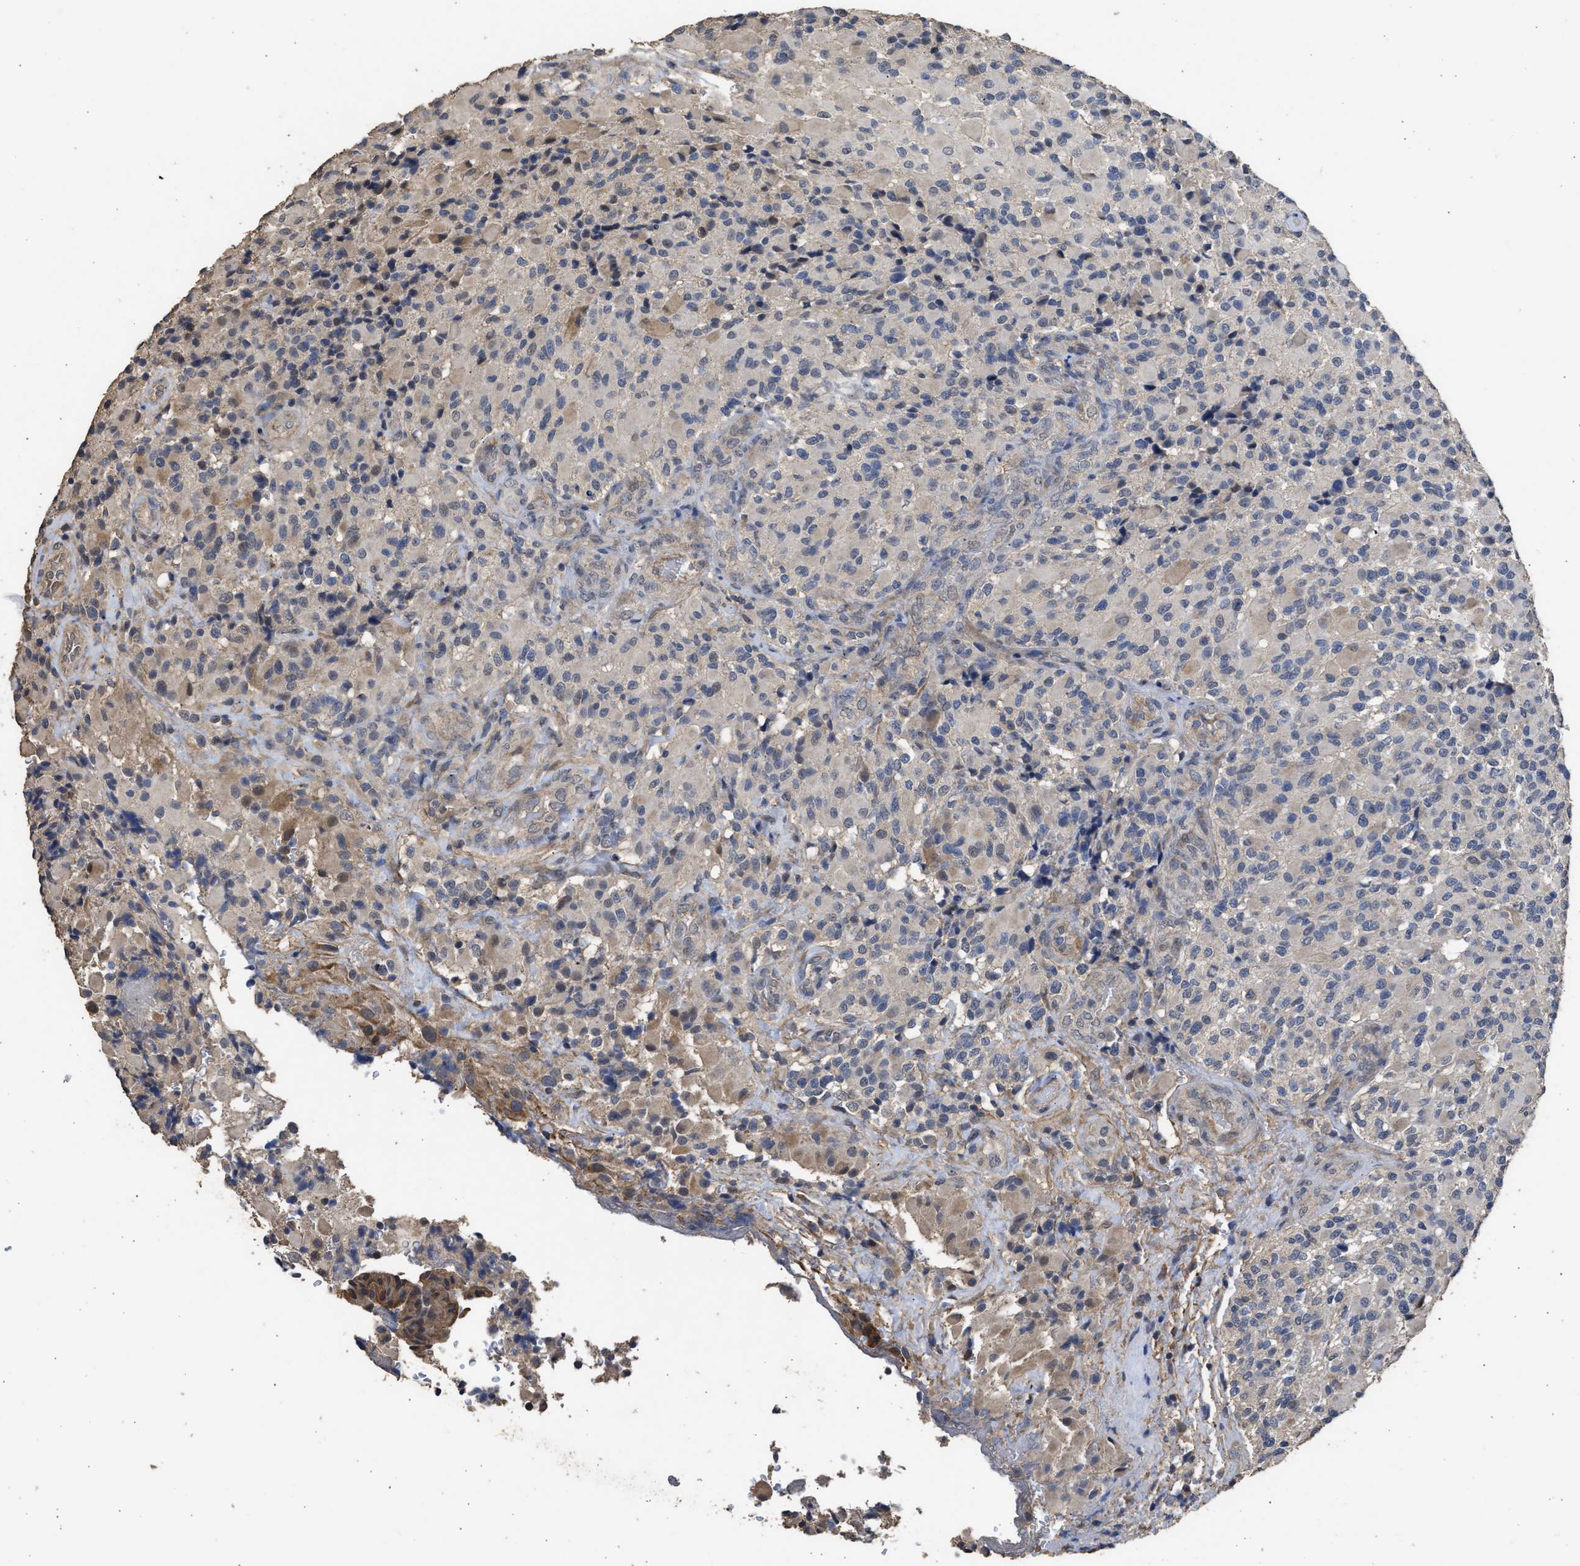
{"staining": {"intensity": "weak", "quantity": "<25%", "location": "cytoplasmic/membranous"}, "tissue": "glioma", "cell_type": "Tumor cells", "image_type": "cancer", "snomed": [{"axis": "morphology", "description": "Glioma, malignant, High grade"}, {"axis": "topography", "description": "Brain"}], "caption": "Tumor cells are negative for brown protein staining in high-grade glioma (malignant). (DAB (3,3'-diaminobenzidine) immunohistochemistry visualized using brightfield microscopy, high magnification).", "gene": "SPINT2", "patient": {"sex": "male", "age": 71}}